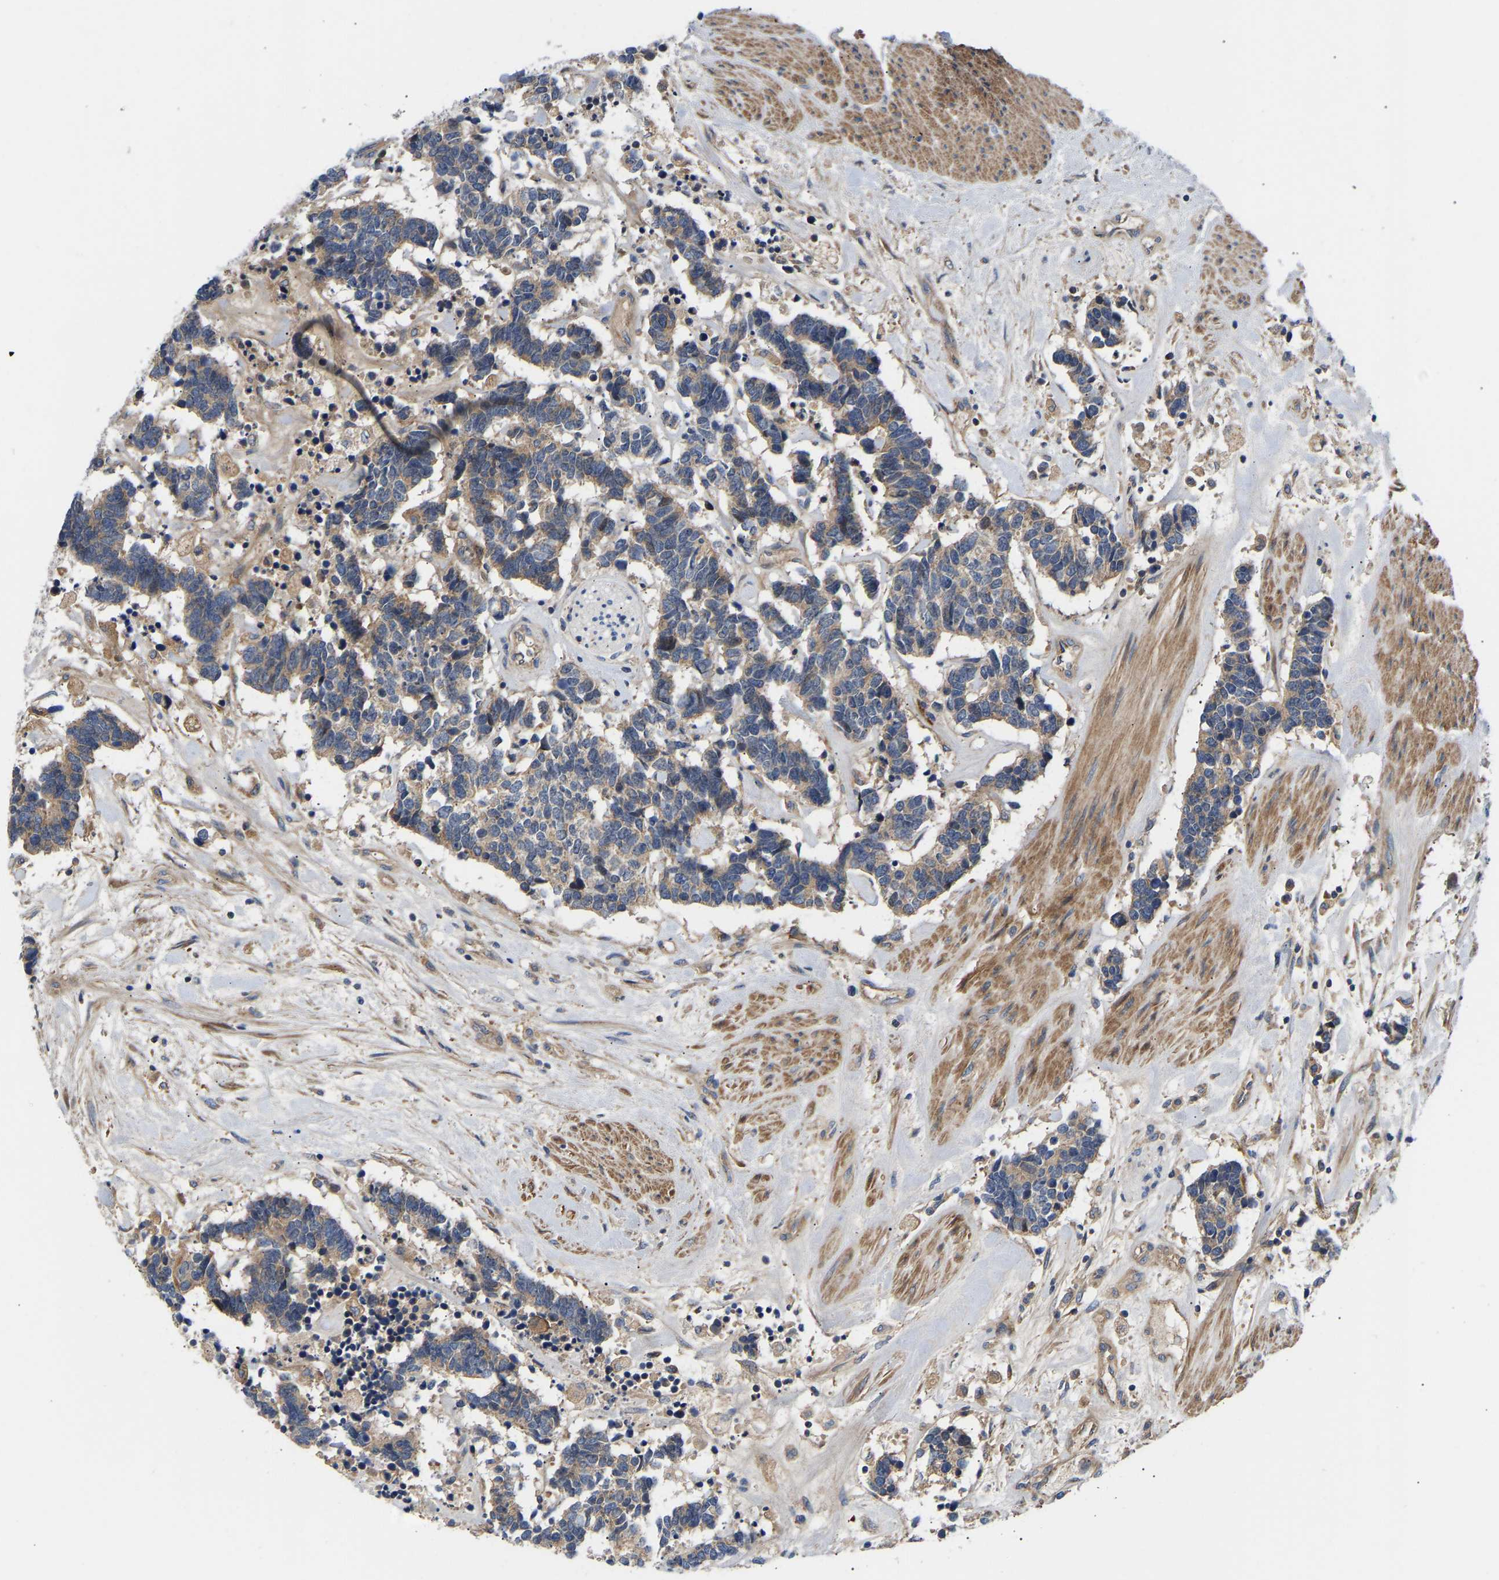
{"staining": {"intensity": "weak", "quantity": ">75%", "location": "cytoplasmic/membranous"}, "tissue": "carcinoid", "cell_type": "Tumor cells", "image_type": "cancer", "snomed": [{"axis": "morphology", "description": "Carcinoma, NOS"}, {"axis": "morphology", "description": "Carcinoid, malignant, NOS"}, {"axis": "topography", "description": "Urinary bladder"}], "caption": "Tumor cells show low levels of weak cytoplasmic/membranous positivity in about >75% of cells in carcinoid.", "gene": "AIMP2", "patient": {"sex": "male", "age": 57}}